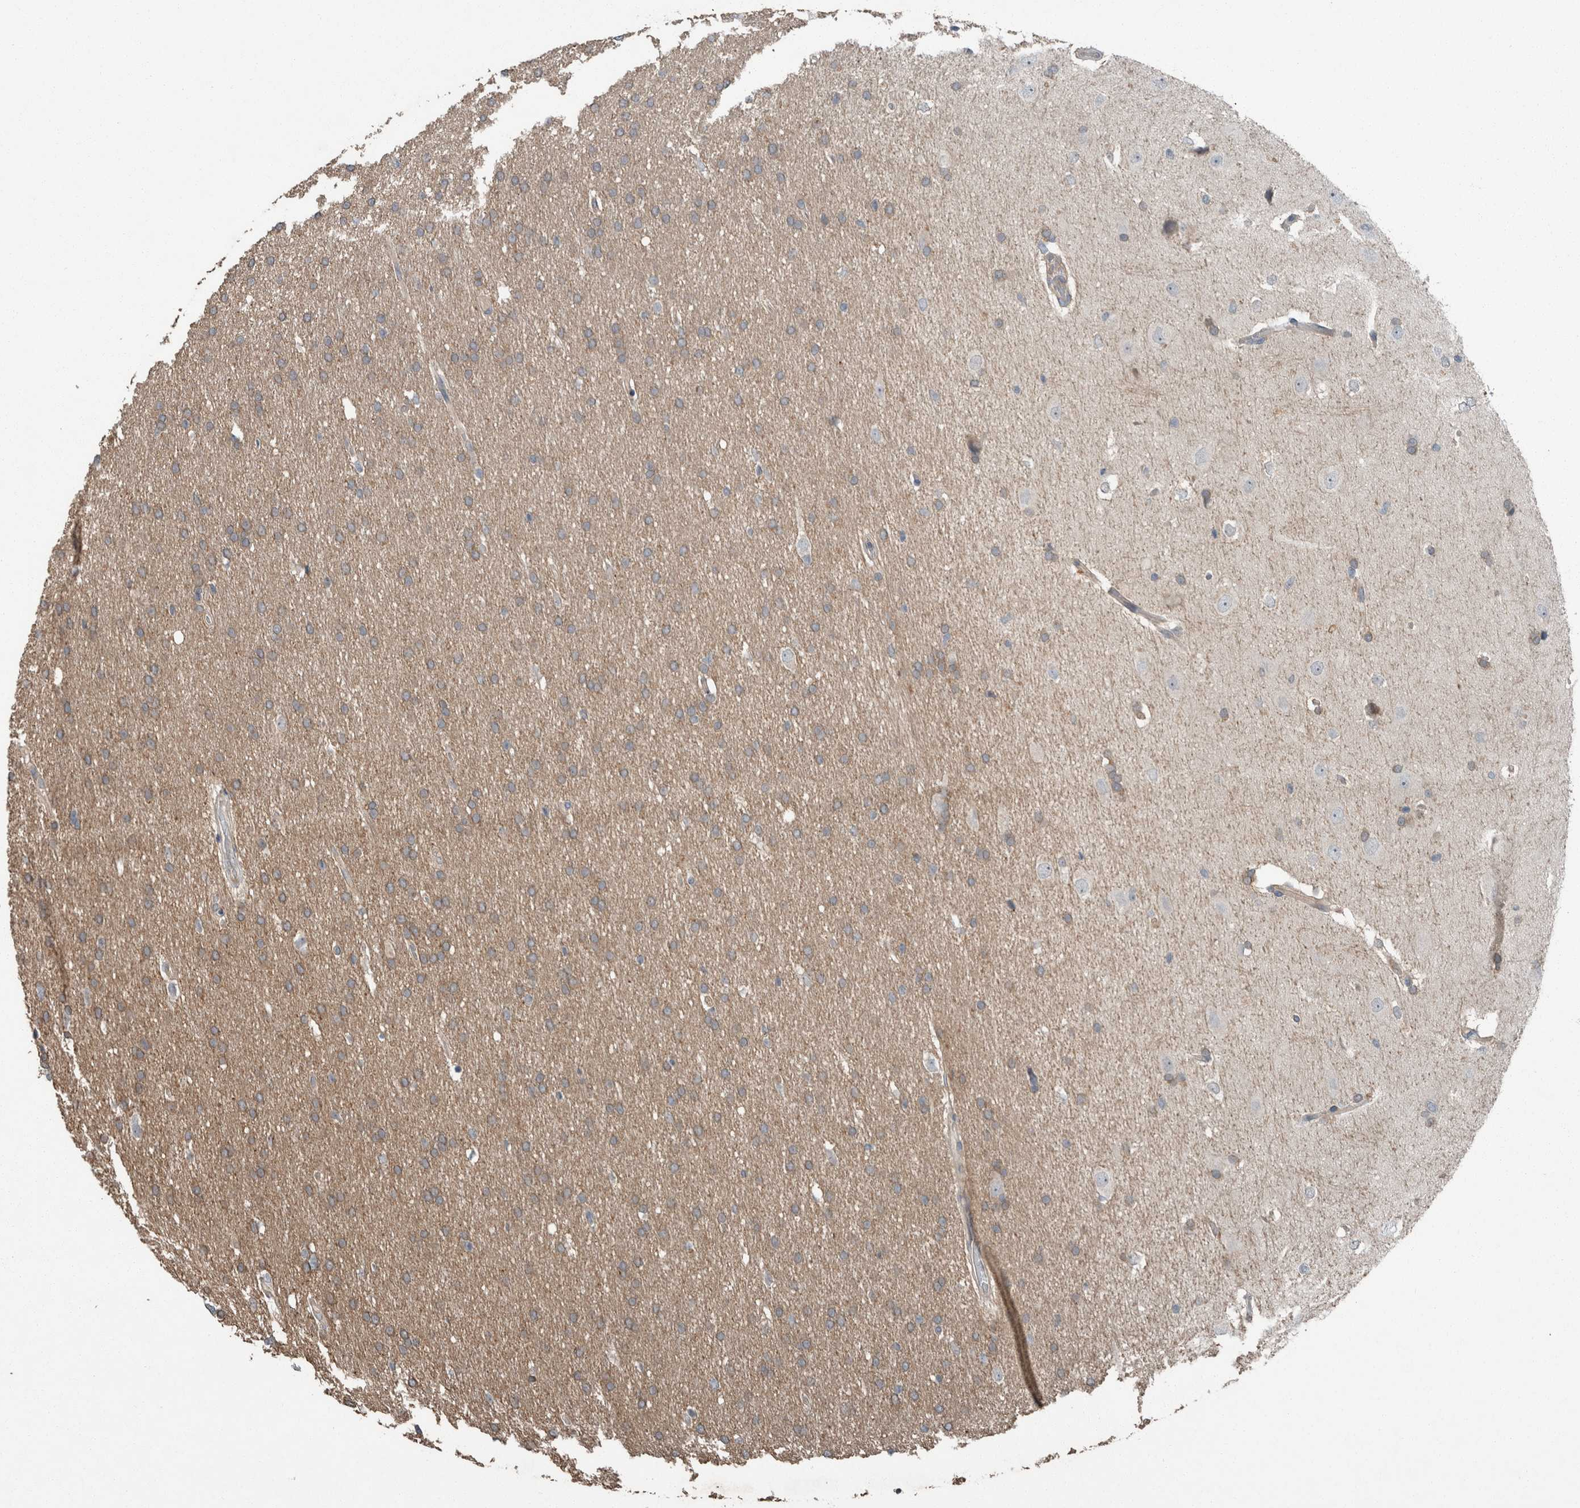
{"staining": {"intensity": "weak", "quantity": ">75%", "location": "cytoplasmic/membranous"}, "tissue": "glioma", "cell_type": "Tumor cells", "image_type": "cancer", "snomed": [{"axis": "morphology", "description": "Glioma, malignant, Low grade"}, {"axis": "topography", "description": "Brain"}], "caption": "Immunohistochemistry (DAB (3,3'-diaminobenzidine)) staining of human glioma reveals weak cytoplasmic/membranous protein positivity in approximately >75% of tumor cells.", "gene": "KNTC1", "patient": {"sex": "female", "age": 37}}